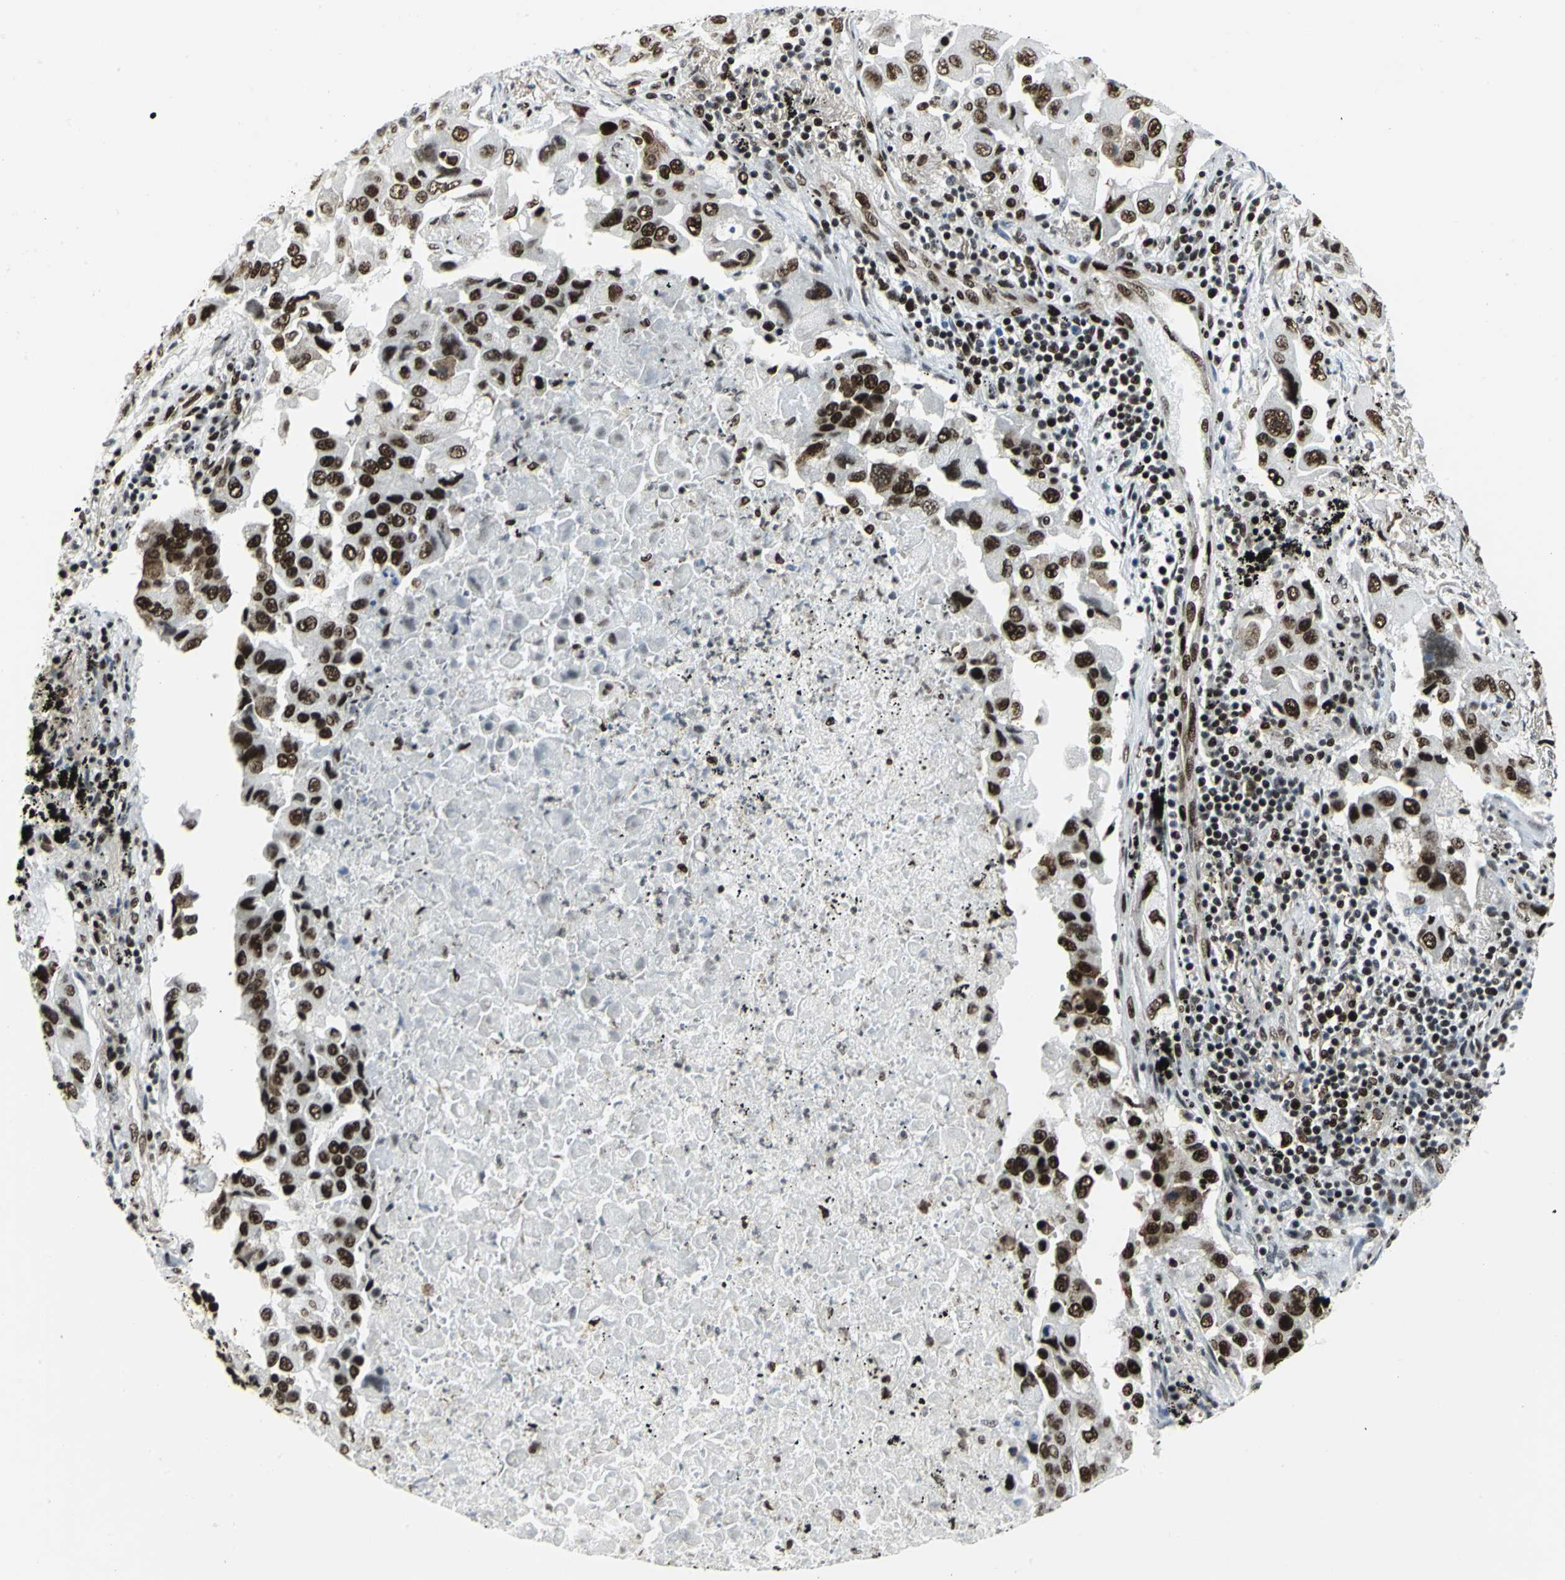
{"staining": {"intensity": "strong", "quantity": ">75%", "location": "nuclear"}, "tissue": "lung cancer", "cell_type": "Tumor cells", "image_type": "cancer", "snomed": [{"axis": "morphology", "description": "Adenocarcinoma, NOS"}, {"axis": "topography", "description": "Lung"}], "caption": "Tumor cells show high levels of strong nuclear expression in about >75% of cells in lung cancer.", "gene": "SMARCA4", "patient": {"sex": "female", "age": 65}}